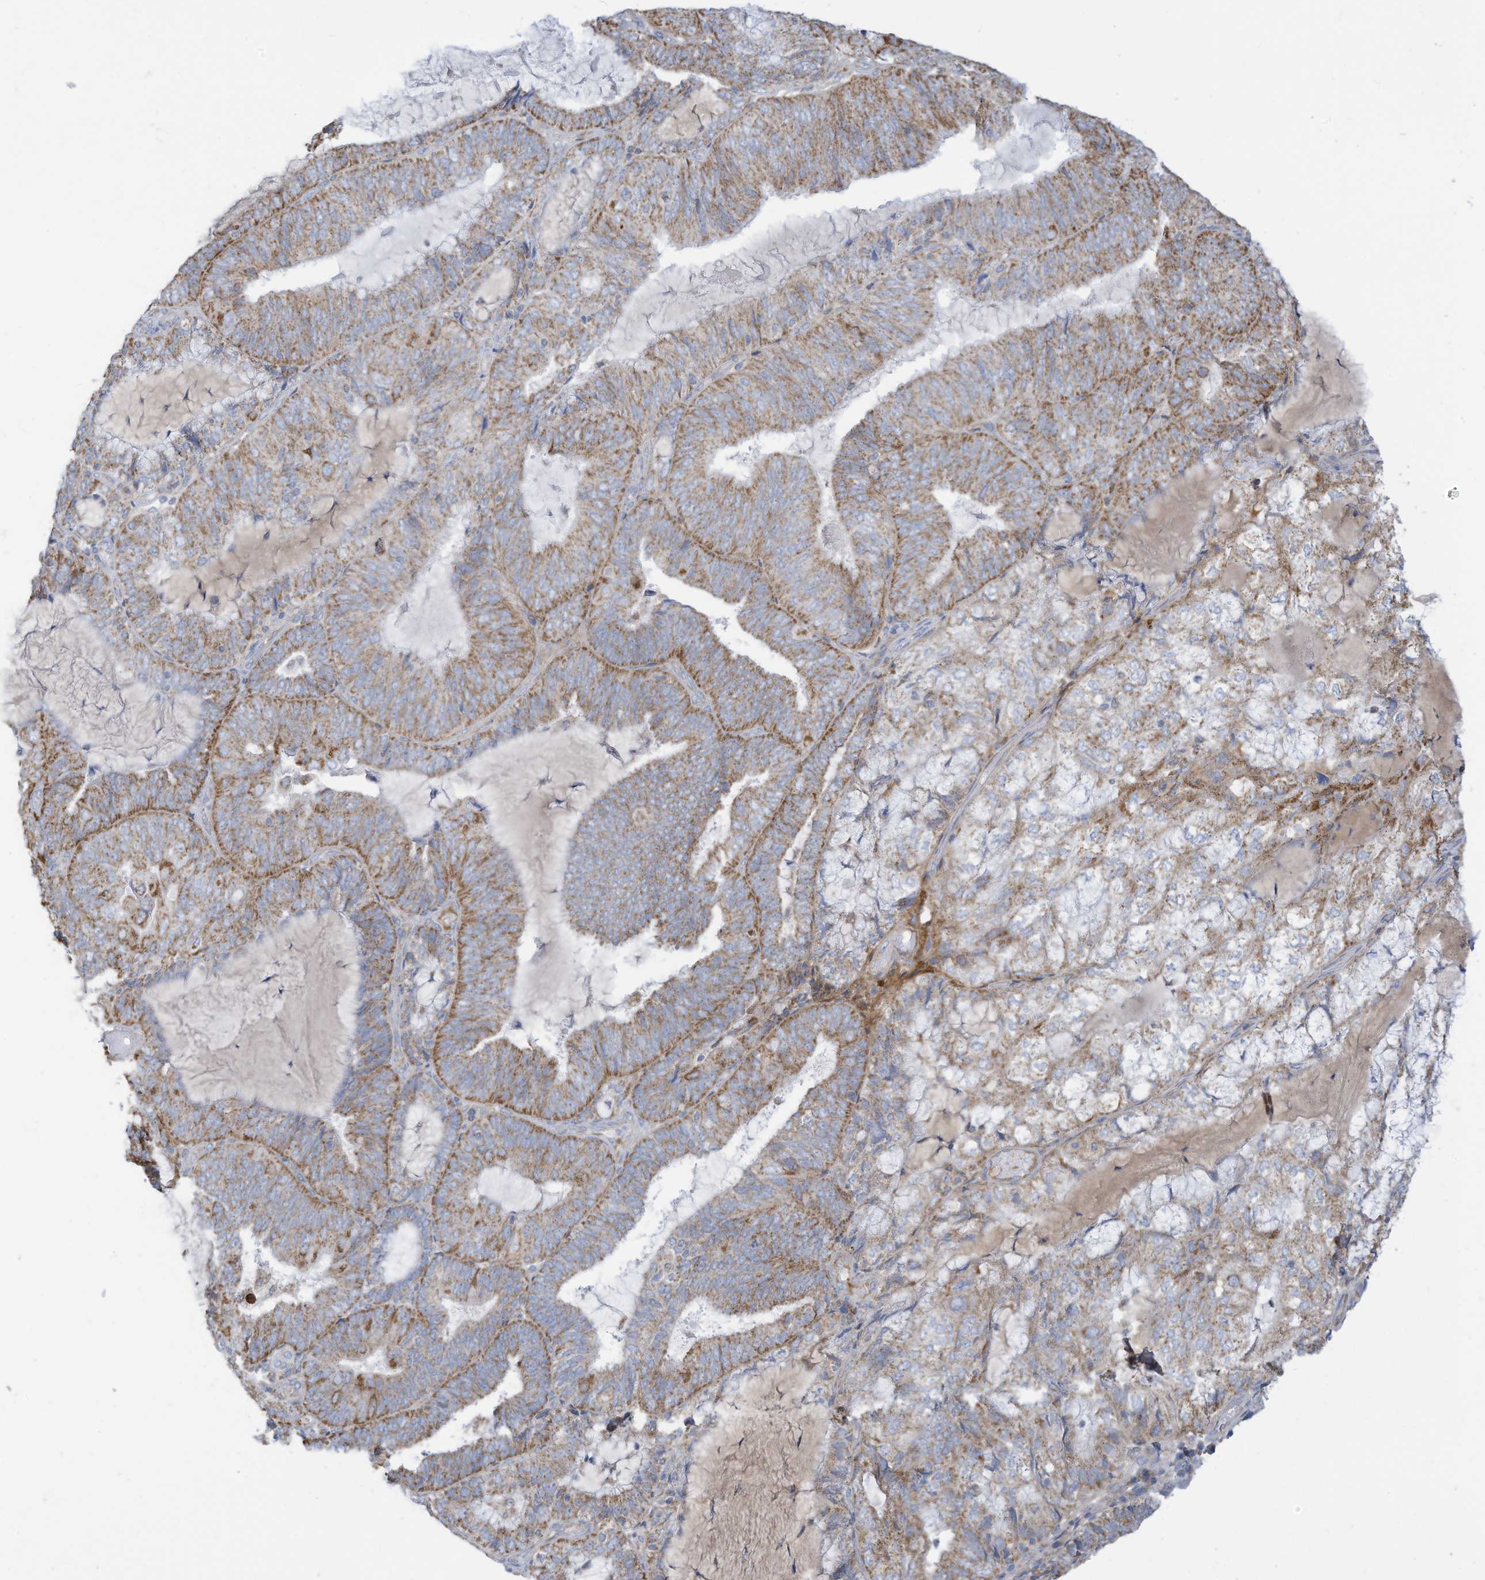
{"staining": {"intensity": "moderate", "quantity": "25%-75%", "location": "cytoplasmic/membranous"}, "tissue": "endometrial cancer", "cell_type": "Tumor cells", "image_type": "cancer", "snomed": [{"axis": "morphology", "description": "Adenocarcinoma, NOS"}, {"axis": "topography", "description": "Endometrium"}], "caption": "Tumor cells reveal medium levels of moderate cytoplasmic/membranous positivity in about 25%-75% of cells in endometrial cancer.", "gene": "NLN", "patient": {"sex": "female", "age": 81}}